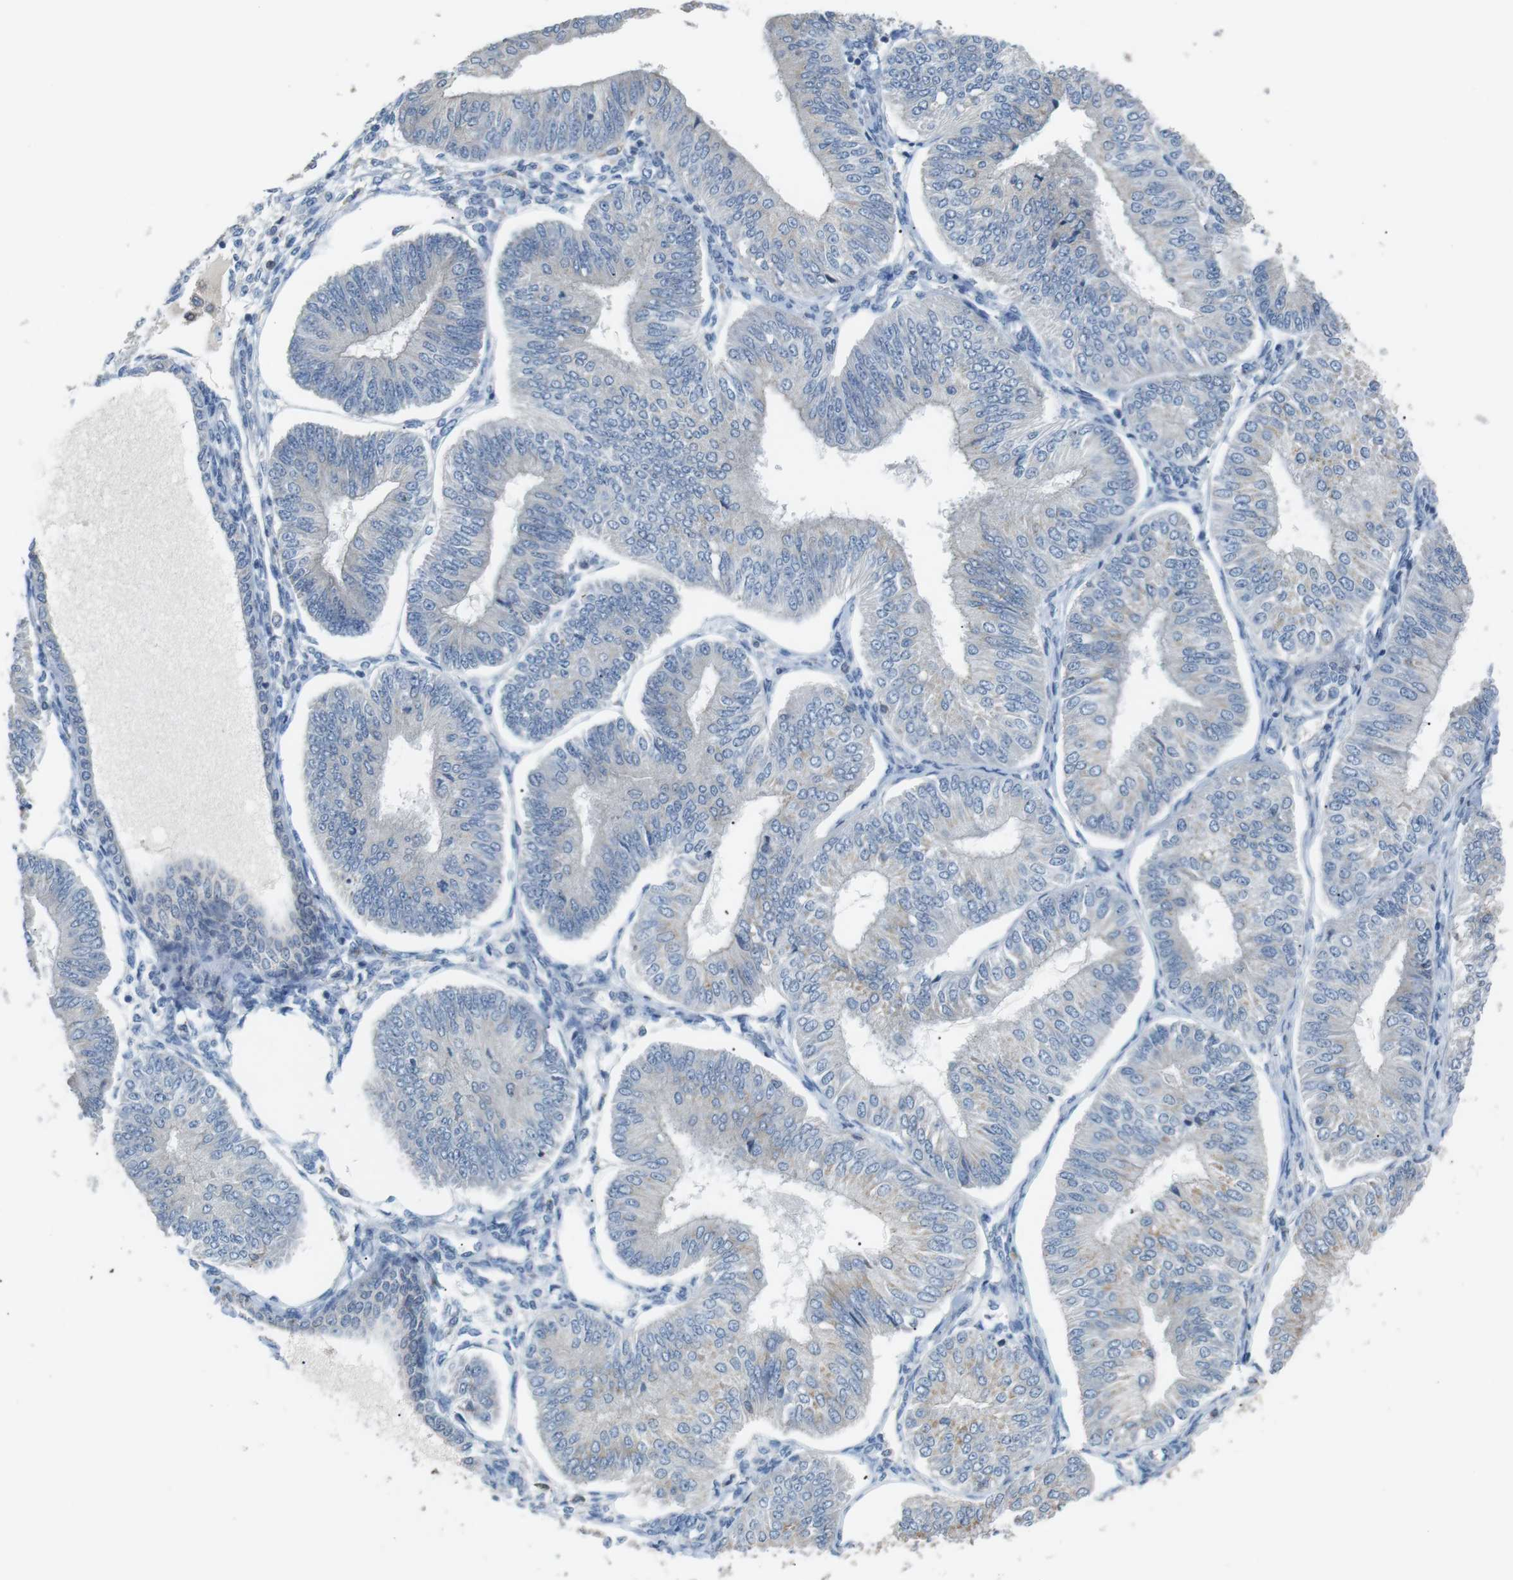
{"staining": {"intensity": "negative", "quantity": "none", "location": "none"}, "tissue": "endometrial cancer", "cell_type": "Tumor cells", "image_type": "cancer", "snomed": [{"axis": "morphology", "description": "Adenocarcinoma, NOS"}, {"axis": "topography", "description": "Endometrium"}], "caption": "Immunohistochemistry image of human endometrial cancer (adenocarcinoma) stained for a protein (brown), which demonstrates no positivity in tumor cells. The staining was performed using DAB (3,3'-diaminobenzidine) to visualize the protein expression in brown, while the nuclei were stained in blue with hematoxylin (Magnification: 20x).", "gene": "CD300E", "patient": {"sex": "female", "age": 58}}